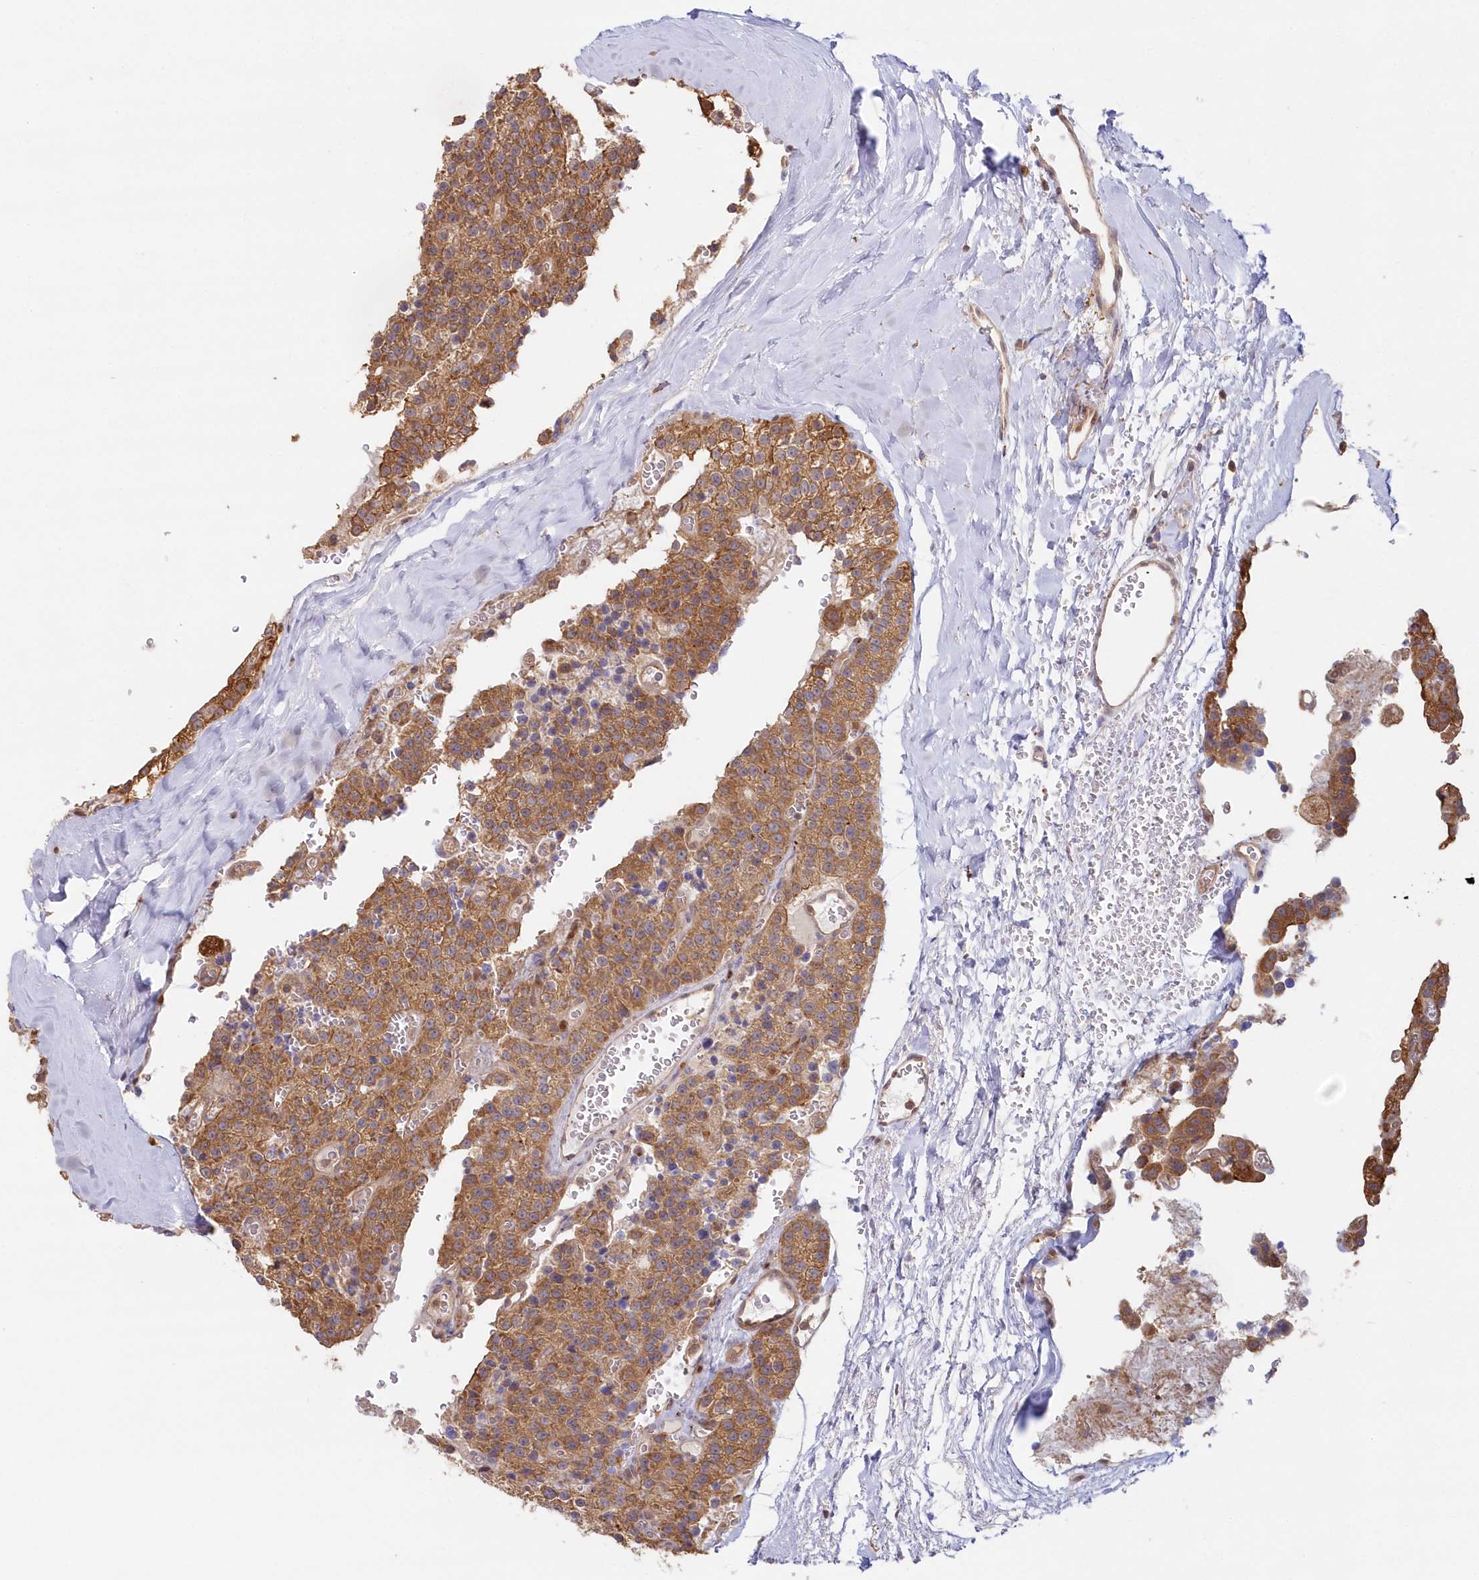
{"staining": {"intensity": "moderate", "quantity": ">75%", "location": "cytoplasmic/membranous"}, "tissue": "parathyroid gland", "cell_type": "Glandular cells", "image_type": "normal", "snomed": [{"axis": "morphology", "description": "Normal tissue, NOS"}, {"axis": "topography", "description": "Parathyroid gland"}], "caption": "Brown immunohistochemical staining in normal human parathyroid gland reveals moderate cytoplasmic/membranous staining in approximately >75% of glandular cells. (Brightfield microscopy of DAB IHC at high magnification).", "gene": "GBE1", "patient": {"sex": "female", "age": 64}}